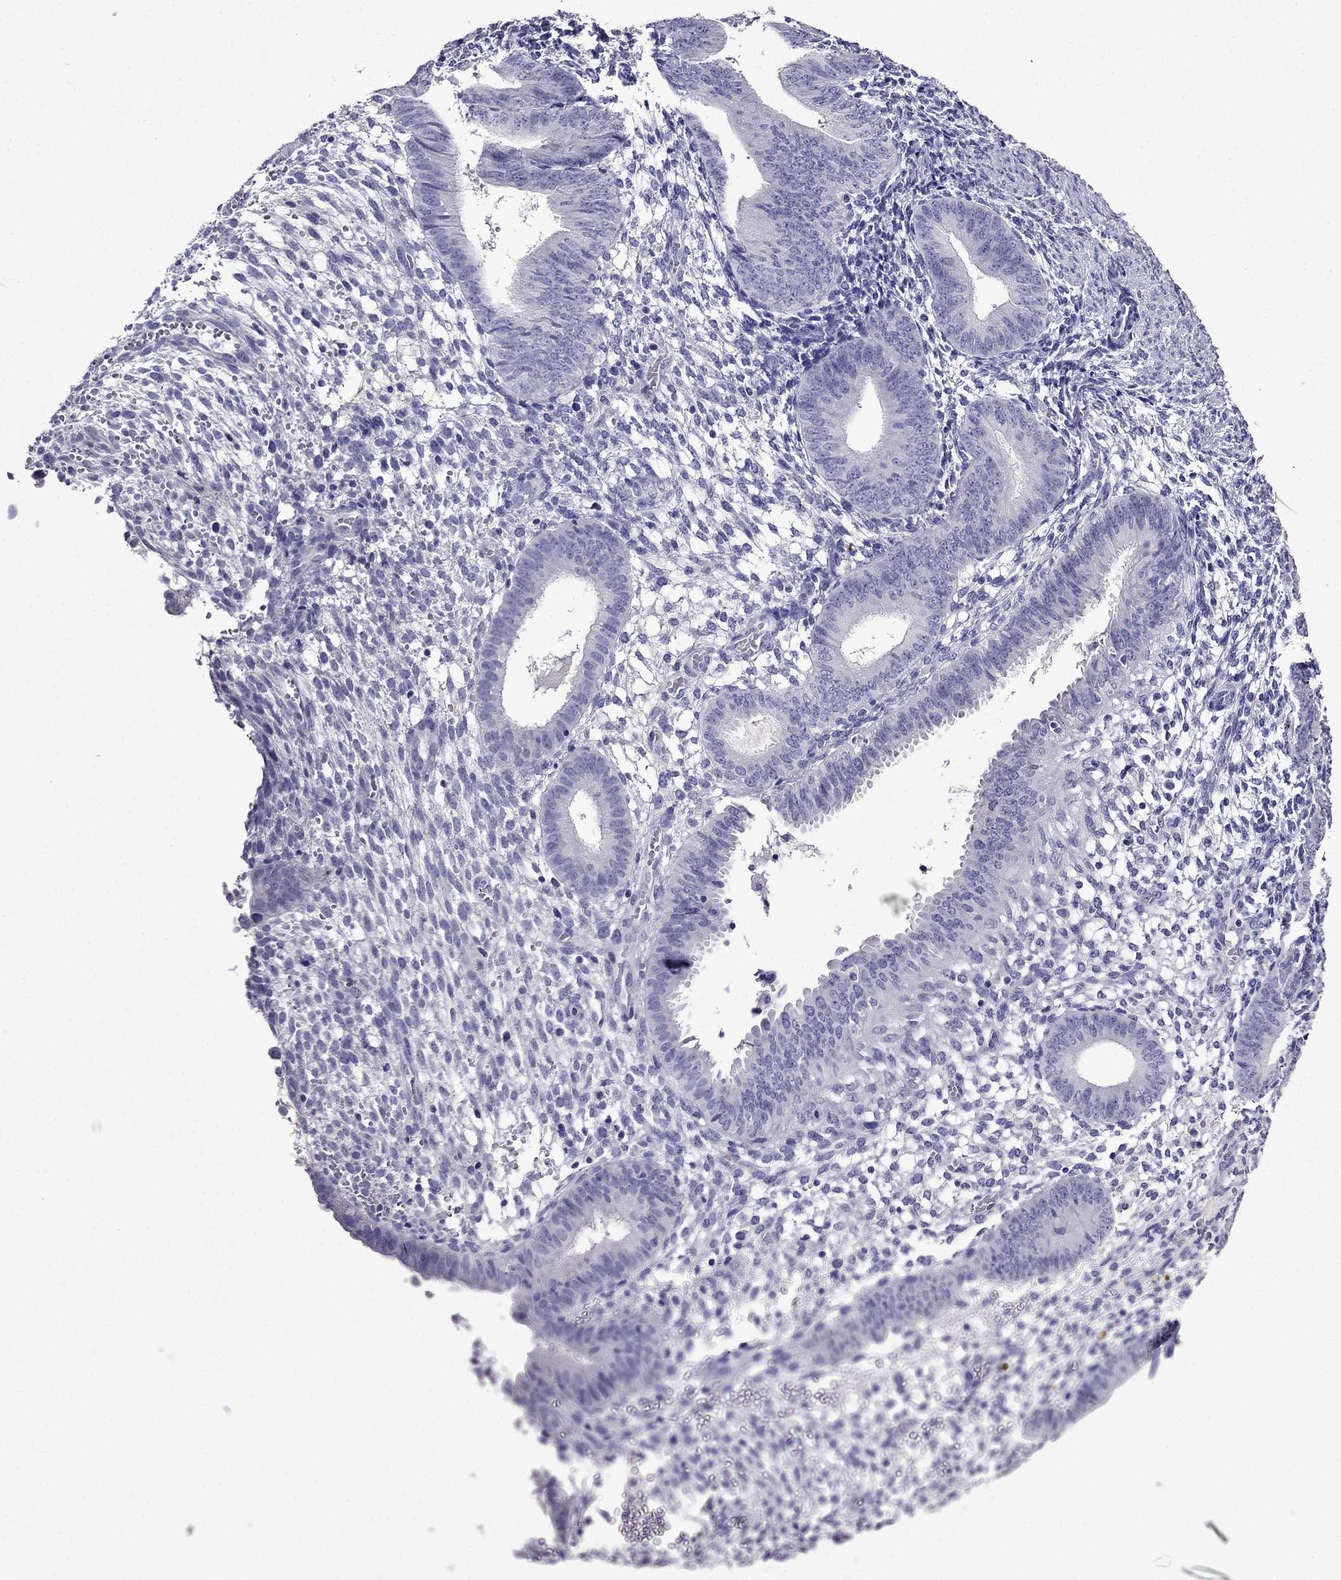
{"staining": {"intensity": "negative", "quantity": "none", "location": "none"}, "tissue": "endometrium", "cell_type": "Cells in endometrial stroma", "image_type": "normal", "snomed": [{"axis": "morphology", "description": "Normal tissue, NOS"}, {"axis": "topography", "description": "Endometrium"}], "caption": "High magnification brightfield microscopy of normal endometrium stained with DAB (brown) and counterstained with hematoxylin (blue): cells in endometrial stroma show no significant positivity.", "gene": "DNAH17", "patient": {"sex": "female", "age": 39}}